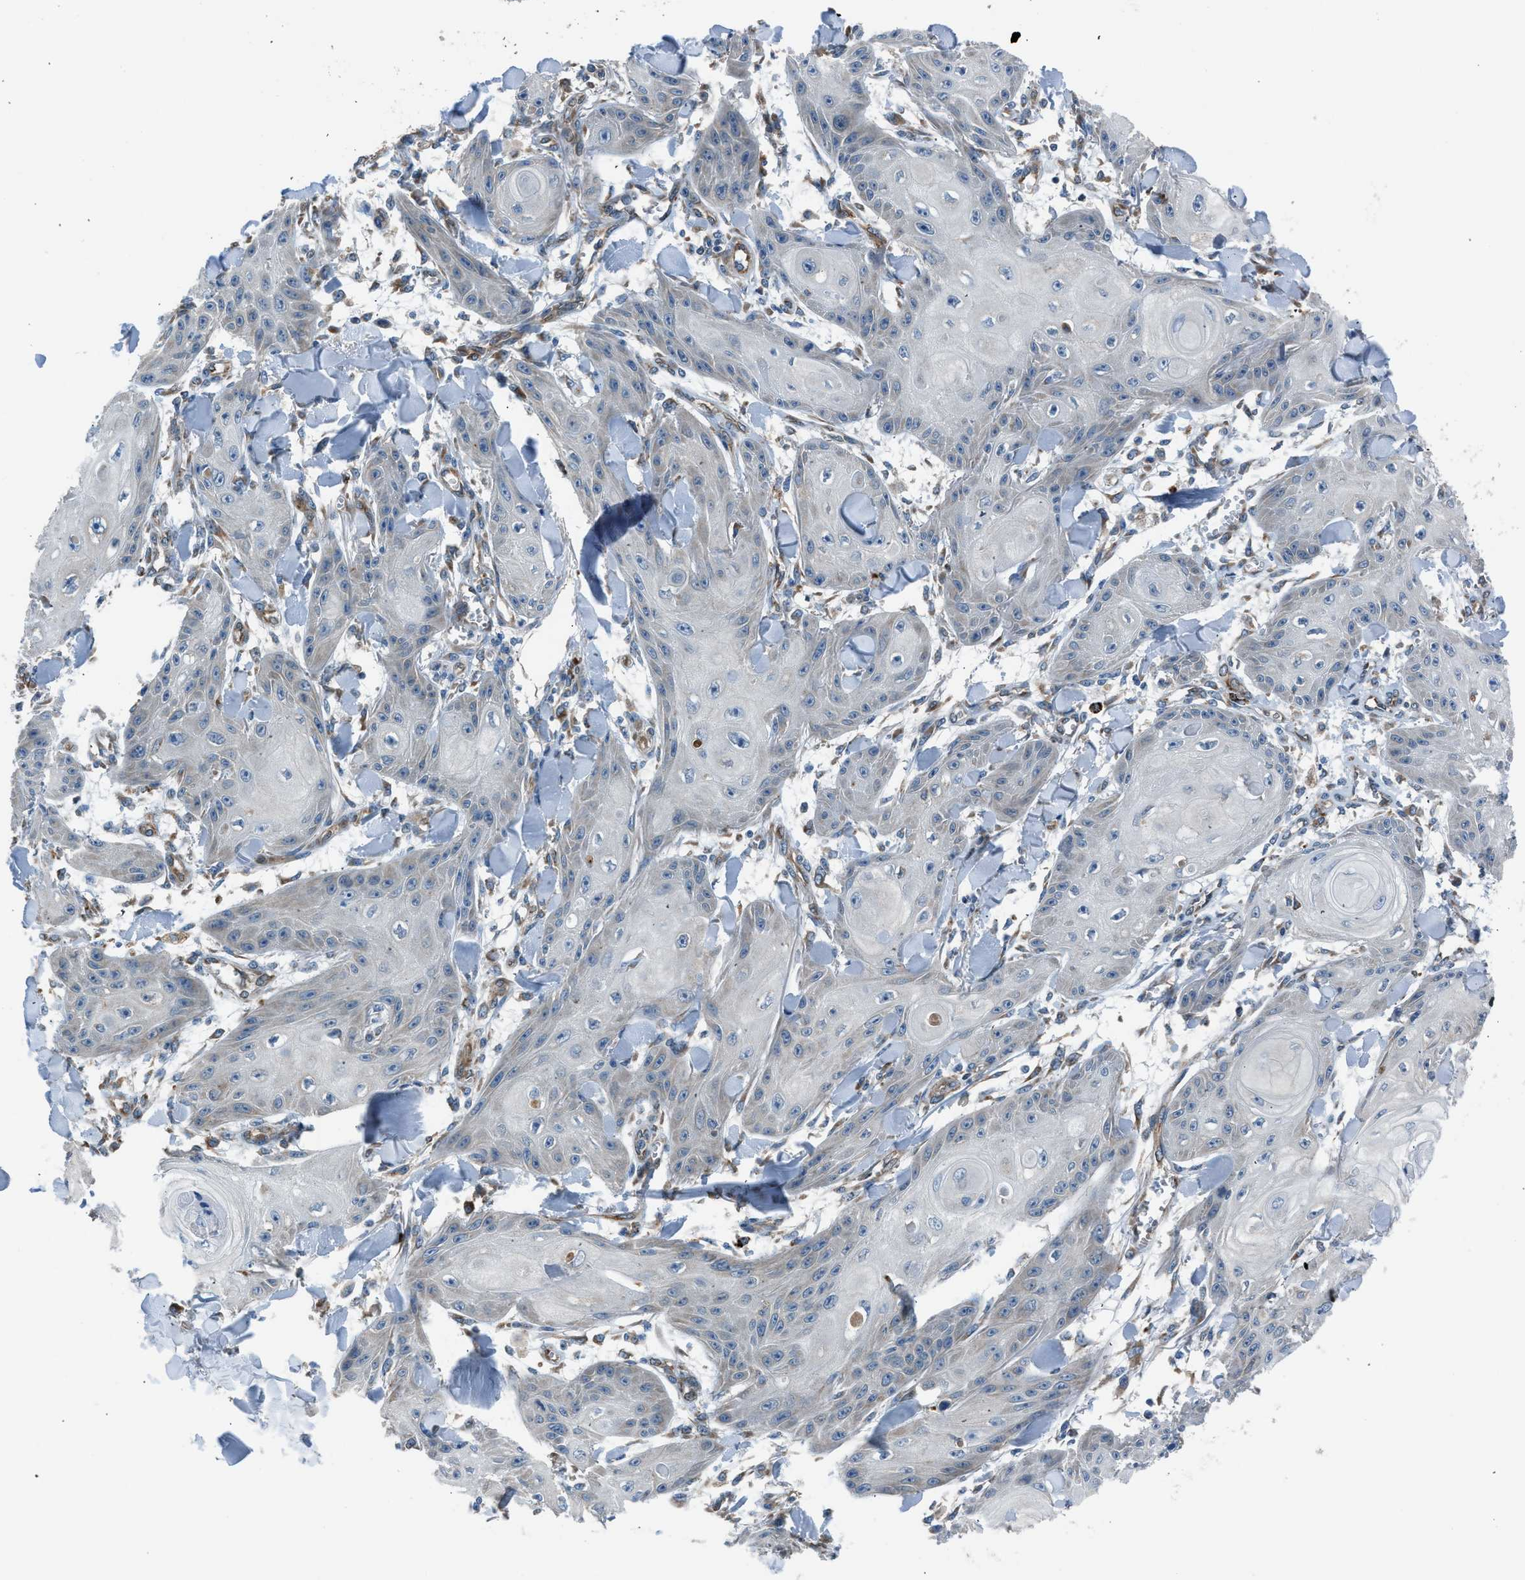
{"staining": {"intensity": "negative", "quantity": "none", "location": "none"}, "tissue": "skin cancer", "cell_type": "Tumor cells", "image_type": "cancer", "snomed": [{"axis": "morphology", "description": "Squamous cell carcinoma, NOS"}, {"axis": "topography", "description": "Skin"}], "caption": "Skin cancer (squamous cell carcinoma) was stained to show a protein in brown. There is no significant positivity in tumor cells.", "gene": "LMBR1", "patient": {"sex": "male", "age": 74}}